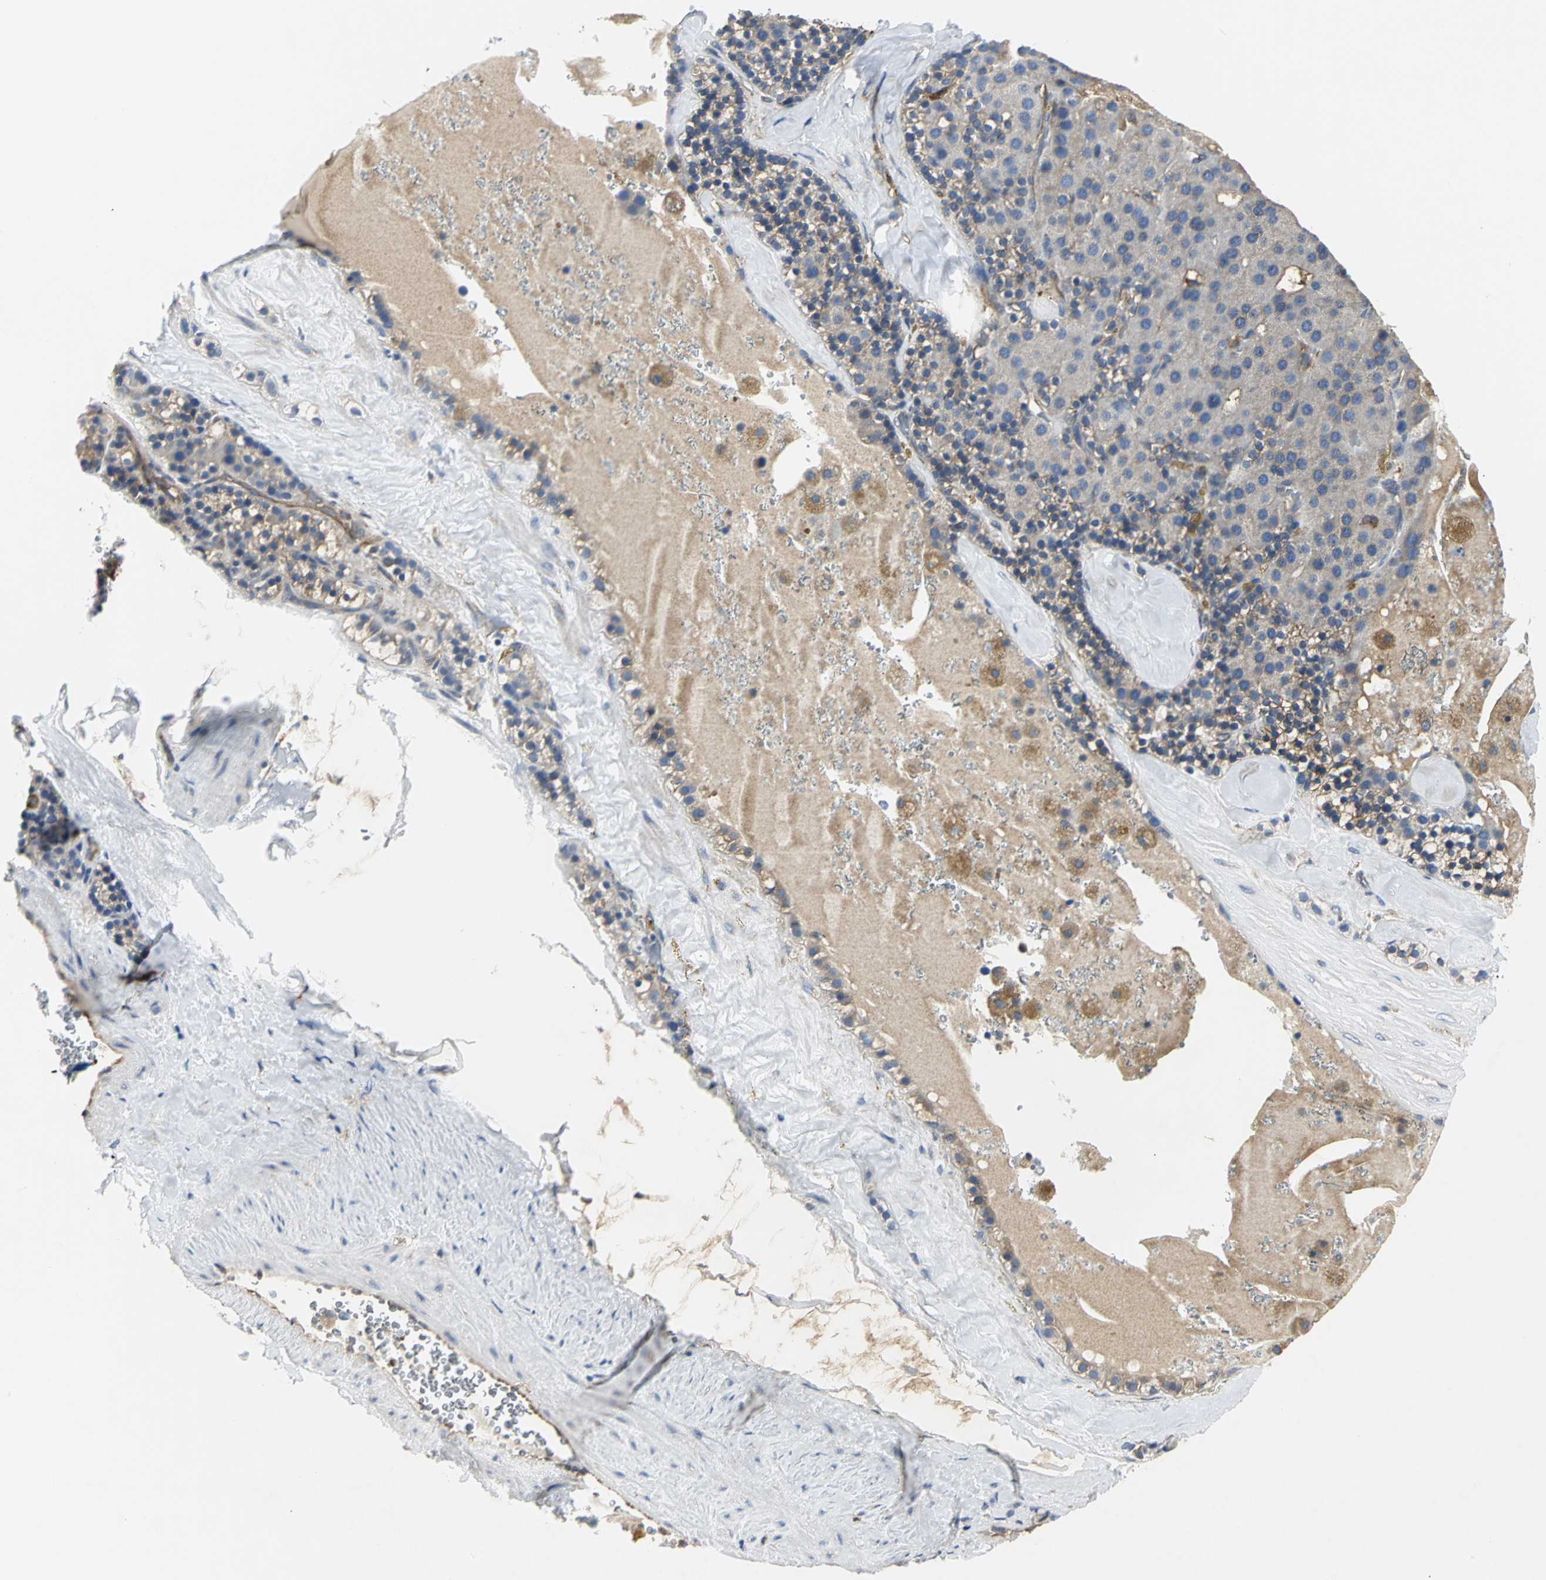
{"staining": {"intensity": "moderate", "quantity": "<25%", "location": "cytoplasmic/membranous"}, "tissue": "parathyroid gland", "cell_type": "Glandular cells", "image_type": "normal", "snomed": [{"axis": "morphology", "description": "Normal tissue, NOS"}, {"axis": "morphology", "description": "Adenoma, NOS"}, {"axis": "topography", "description": "Parathyroid gland"}], "caption": "DAB (3,3'-diaminobenzidine) immunohistochemical staining of unremarkable parathyroid gland displays moderate cytoplasmic/membranous protein expression in approximately <25% of glandular cells.", "gene": "CHRNB1", "patient": {"sex": "female", "age": 86}}